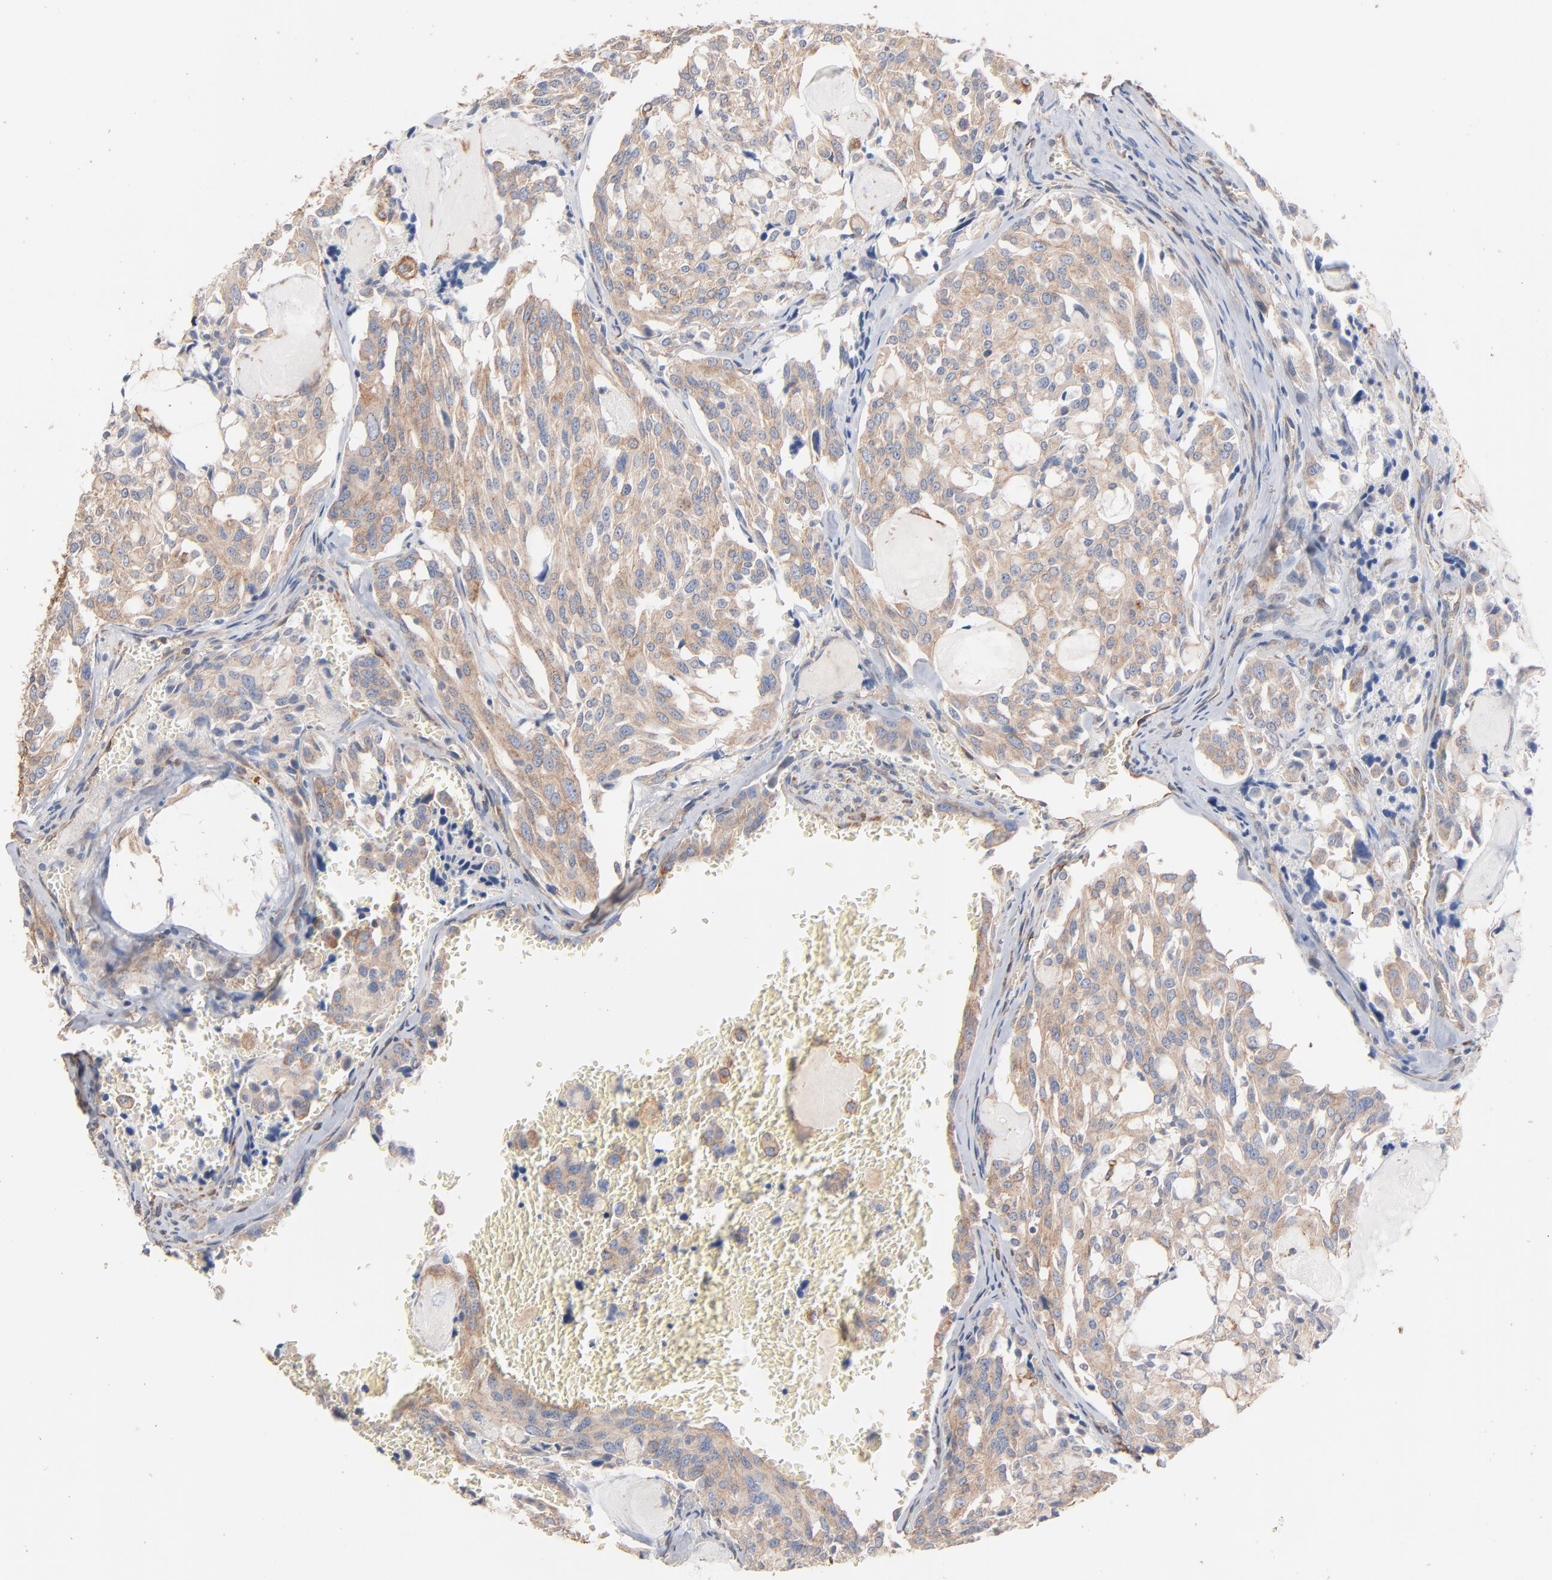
{"staining": {"intensity": "weak", "quantity": ">75%", "location": "cytoplasmic/membranous"}, "tissue": "thyroid cancer", "cell_type": "Tumor cells", "image_type": "cancer", "snomed": [{"axis": "morphology", "description": "Carcinoma, NOS"}, {"axis": "morphology", "description": "Carcinoid, malignant, NOS"}, {"axis": "topography", "description": "Thyroid gland"}], "caption": "Immunohistochemical staining of human thyroid cancer reveals low levels of weak cytoplasmic/membranous protein positivity in about >75% of tumor cells. Nuclei are stained in blue.", "gene": "ABCD4", "patient": {"sex": "male", "age": 33}}